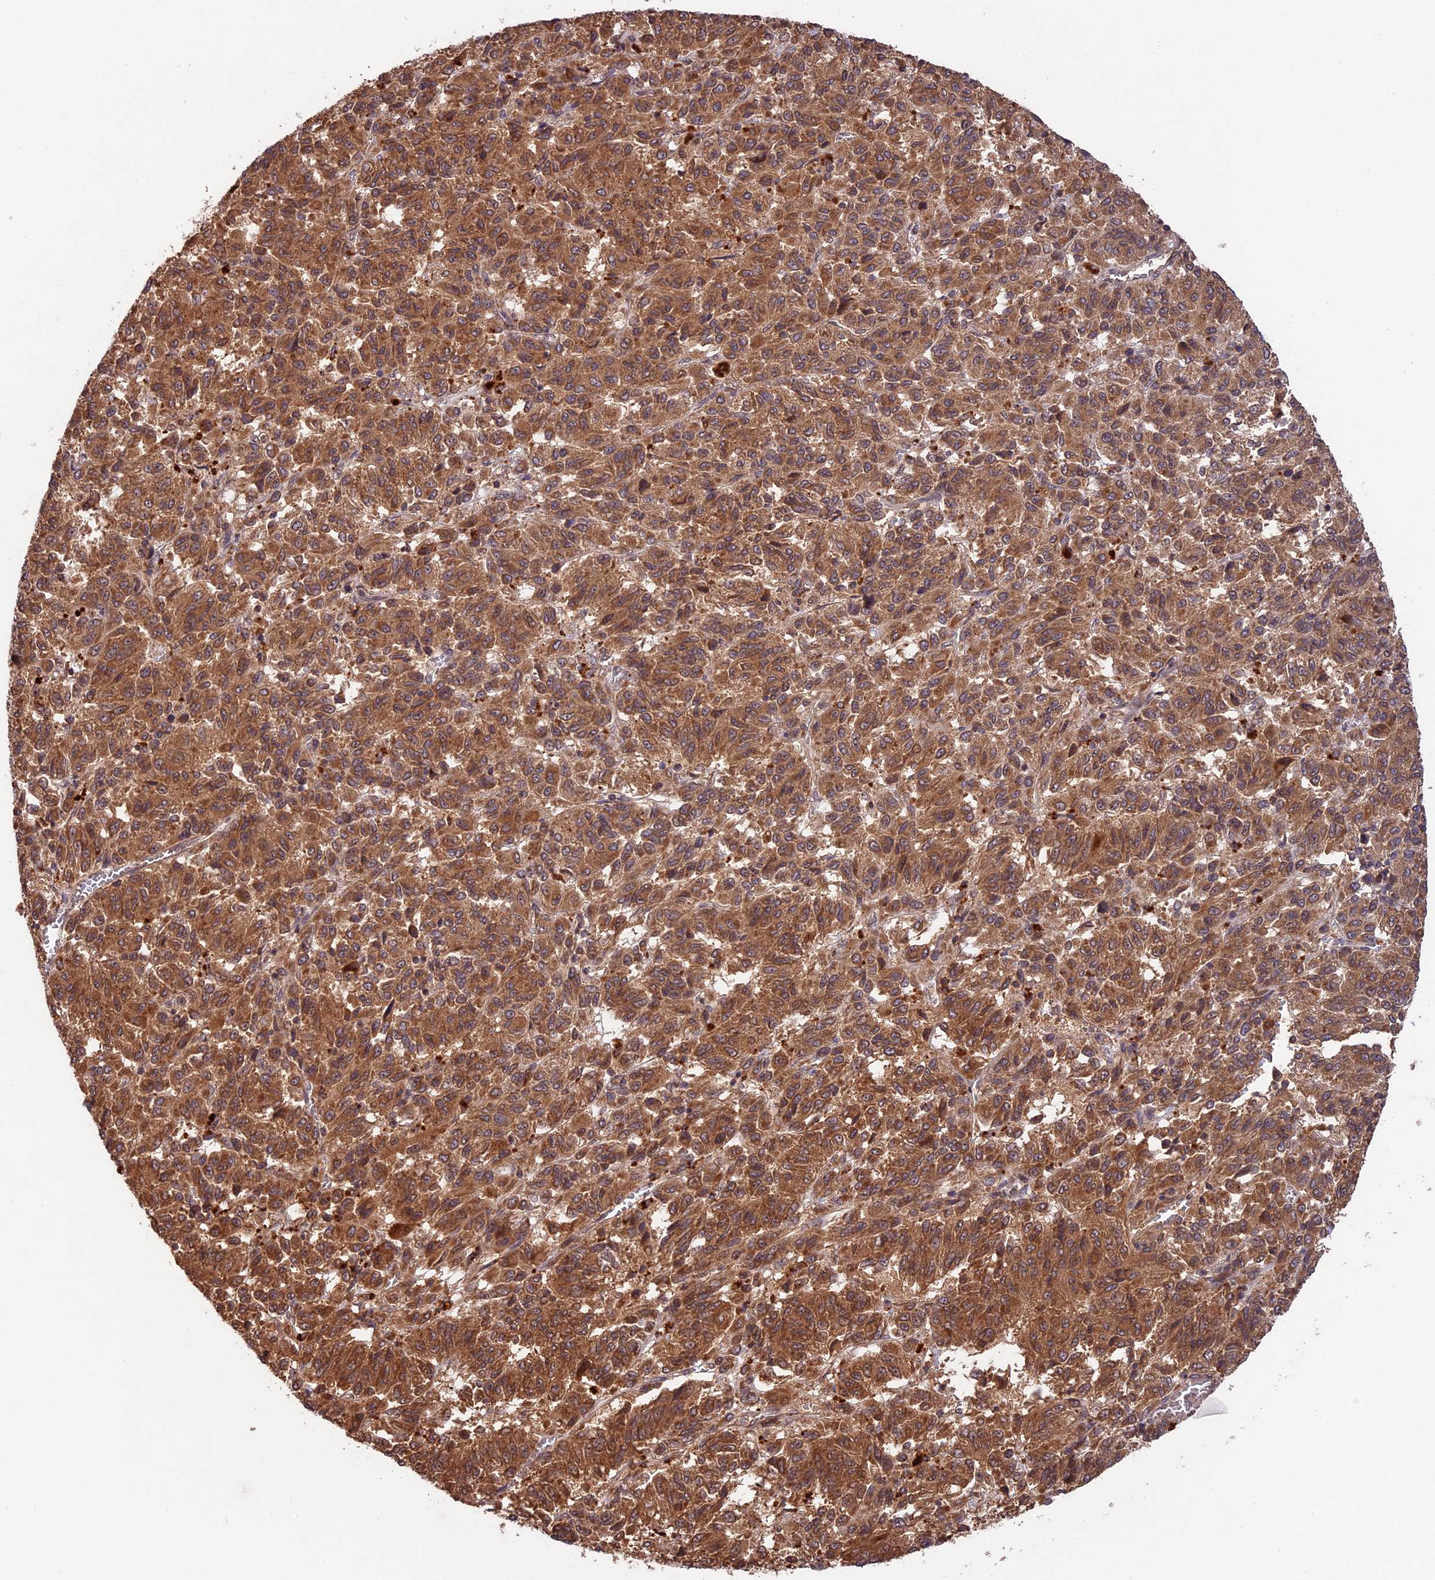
{"staining": {"intensity": "moderate", "quantity": ">75%", "location": "cytoplasmic/membranous"}, "tissue": "melanoma", "cell_type": "Tumor cells", "image_type": "cancer", "snomed": [{"axis": "morphology", "description": "Malignant melanoma, Metastatic site"}, {"axis": "topography", "description": "Lung"}], "caption": "IHC of malignant melanoma (metastatic site) displays medium levels of moderate cytoplasmic/membranous positivity in approximately >75% of tumor cells.", "gene": "CHAC1", "patient": {"sex": "male", "age": 64}}